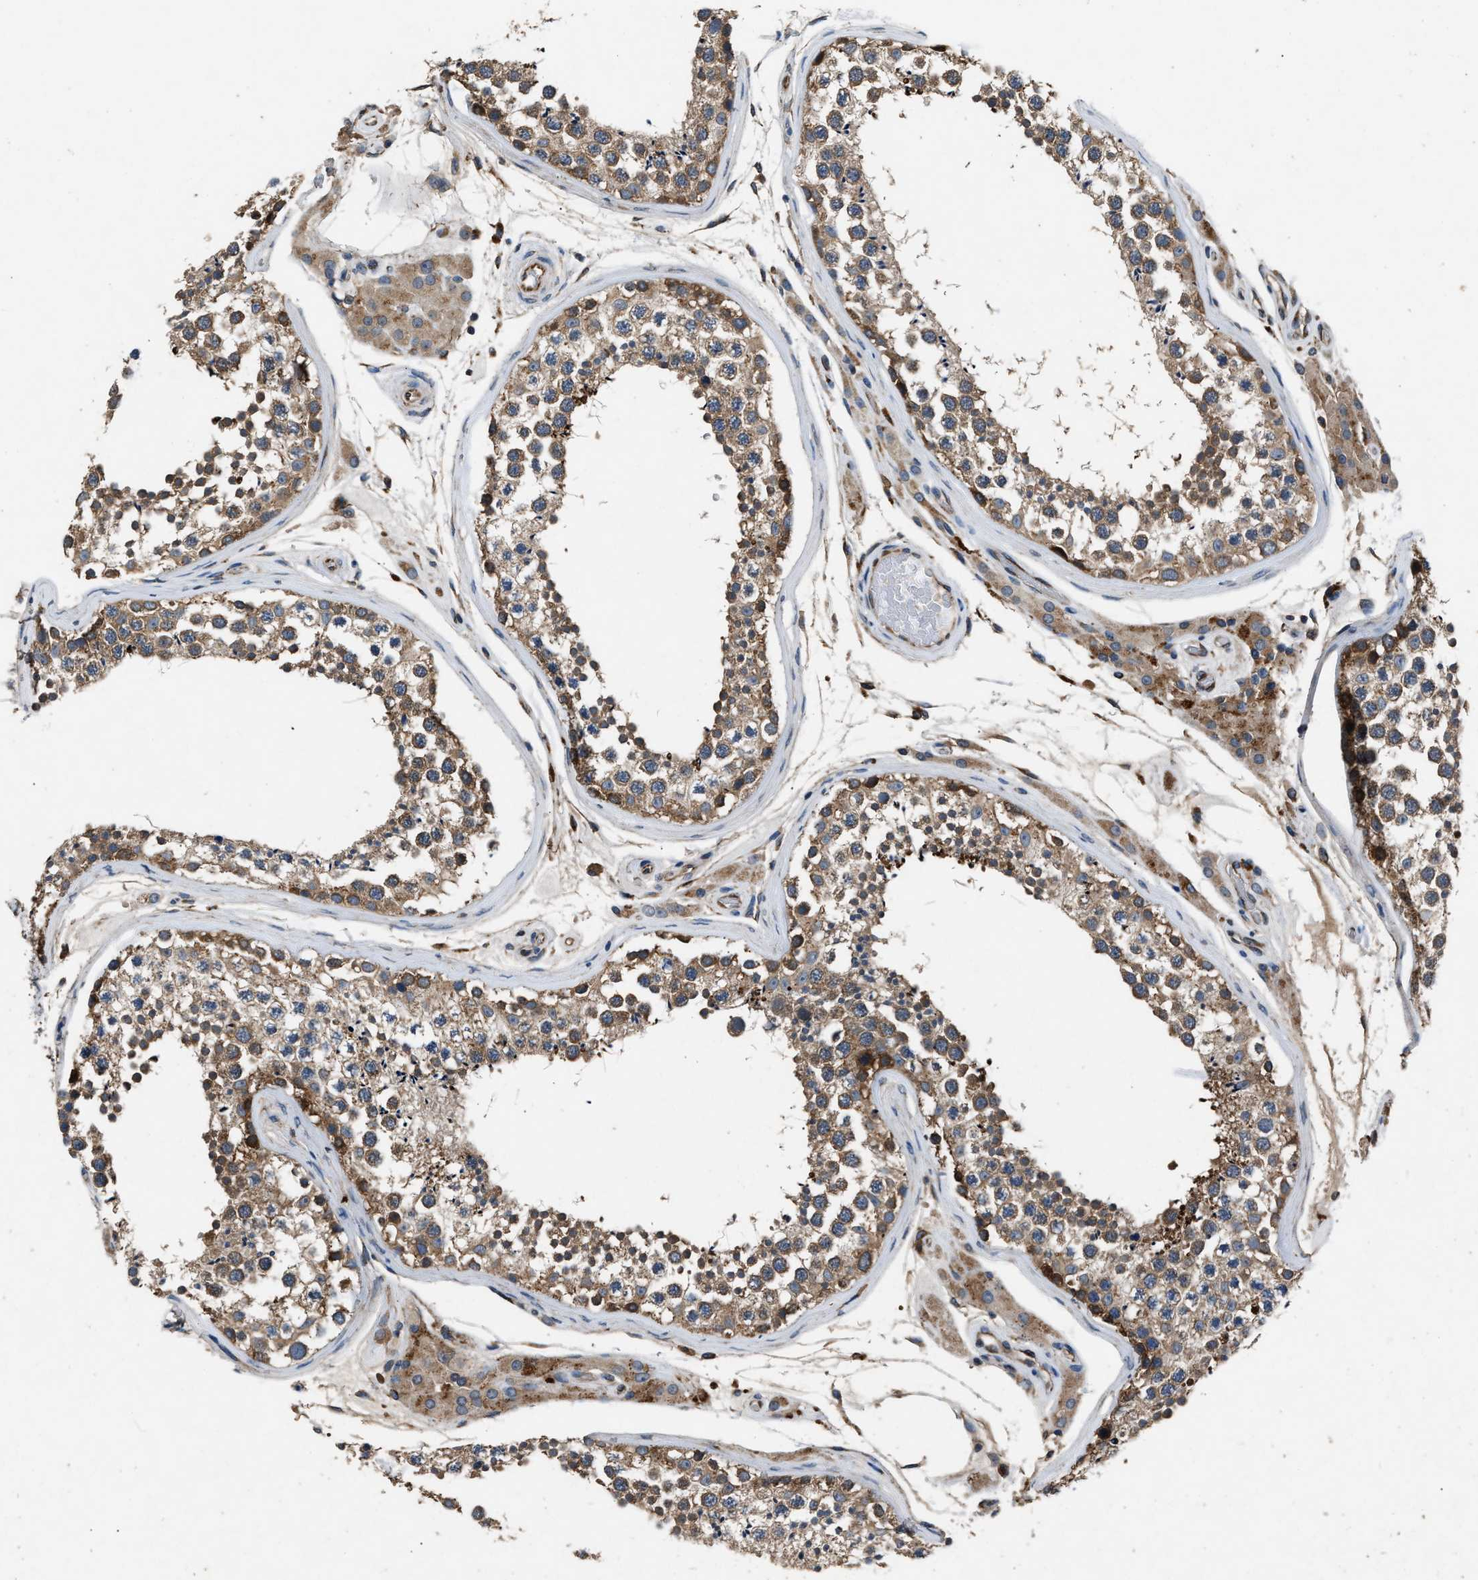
{"staining": {"intensity": "moderate", "quantity": ">75%", "location": "cytoplasmic/membranous"}, "tissue": "testis", "cell_type": "Cells in seminiferous ducts", "image_type": "normal", "snomed": [{"axis": "morphology", "description": "Normal tissue, NOS"}, {"axis": "topography", "description": "Testis"}], "caption": "DAB (3,3'-diaminobenzidine) immunohistochemical staining of normal testis demonstrates moderate cytoplasmic/membranous protein expression in approximately >75% of cells in seminiferous ducts.", "gene": "PPID", "patient": {"sex": "male", "age": 46}}